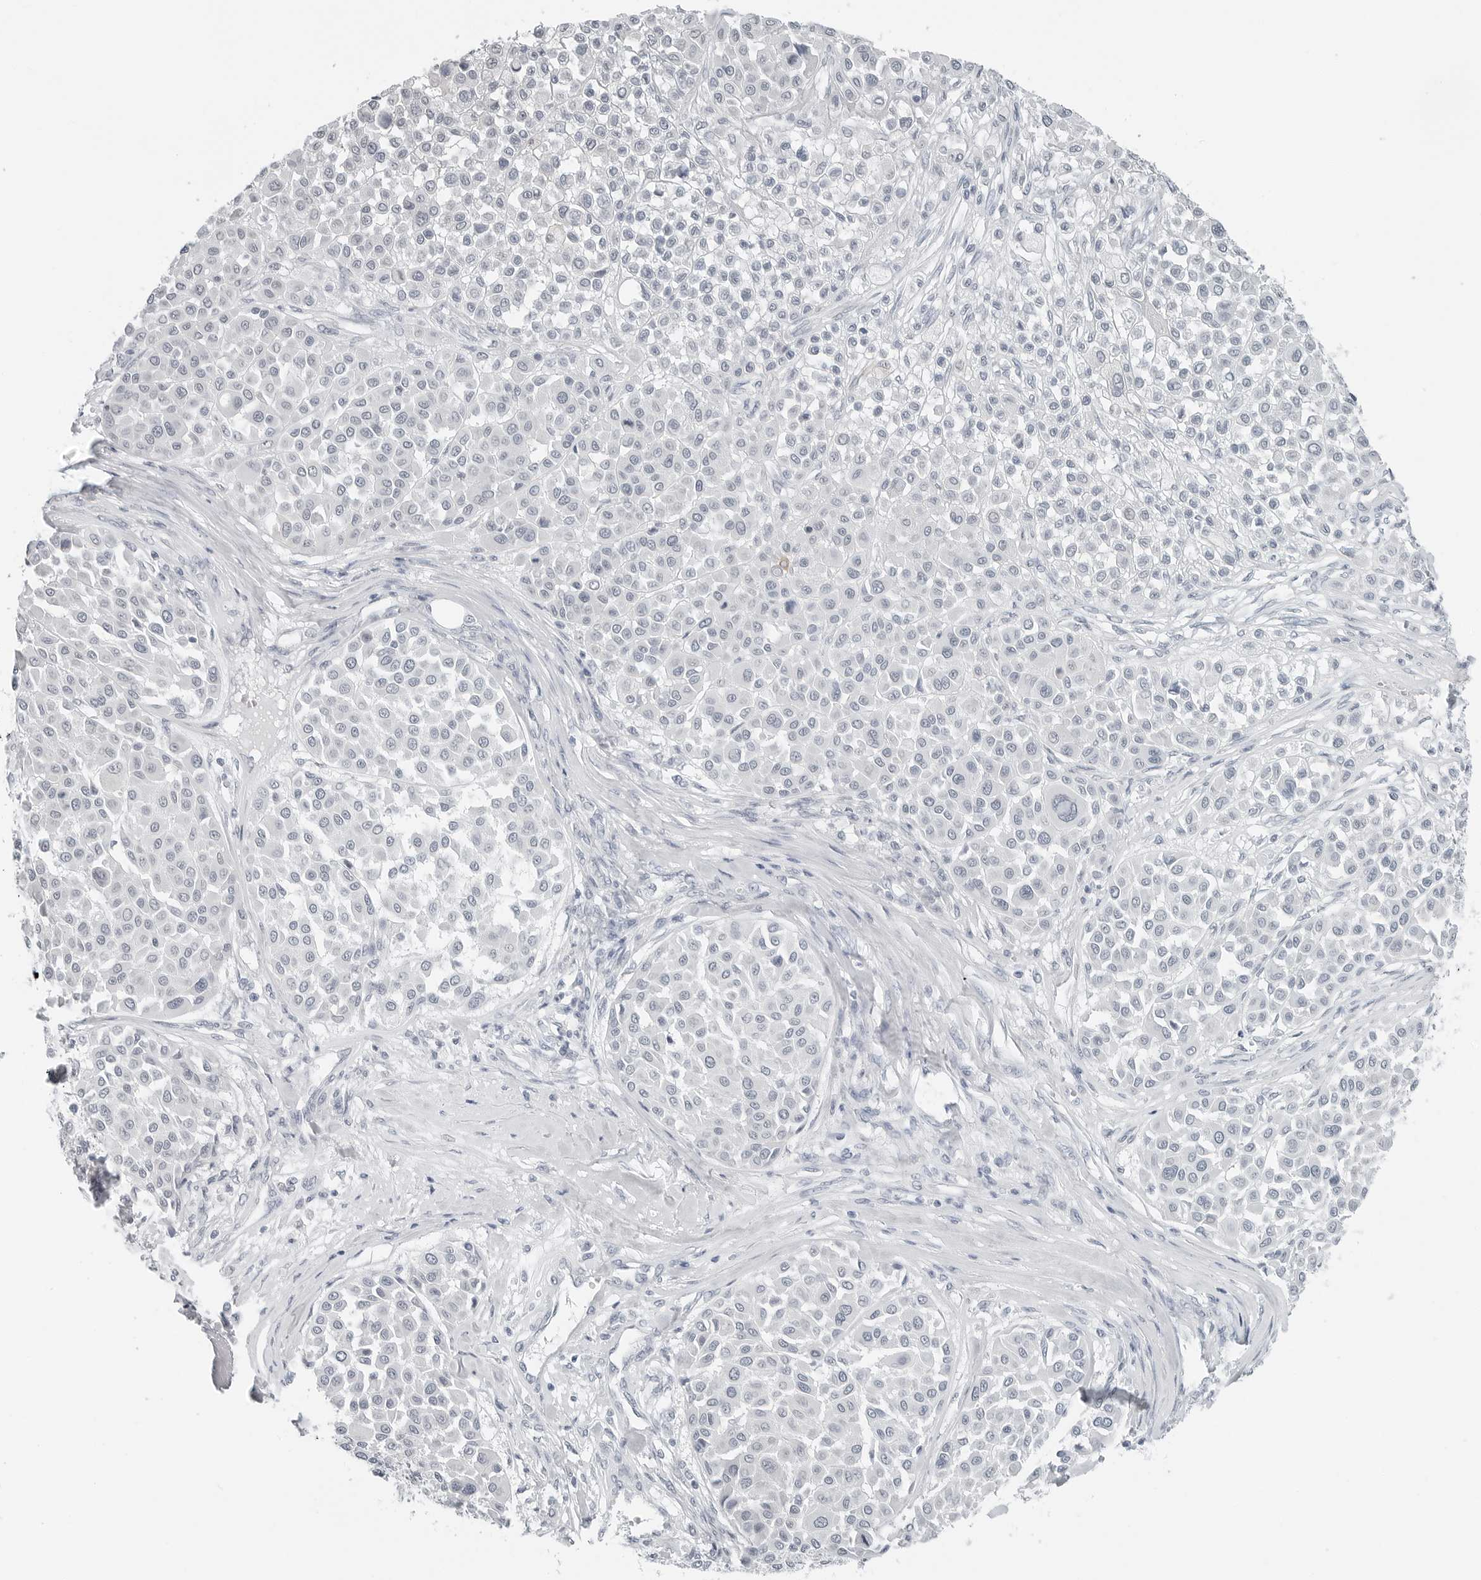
{"staining": {"intensity": "negative", "quantity": "none", "location": "none"}, "tissue": "melanoma", "cell_type": "Tumor cells", "image_type": "cancer", "snomed": [{"axis": "morphology", "description": "Malignant melanoma, Metastatic site"}, {"axis": "topography", "description": "Soft tissue"}], "caption": "IHC photomicrograph of malignant melanoma (metastatic site) stained for a protein (brown), which reveals no staining in tumor cells.", "gene": "XIRP1", "patient": {"sex": "male", "age": 41}}